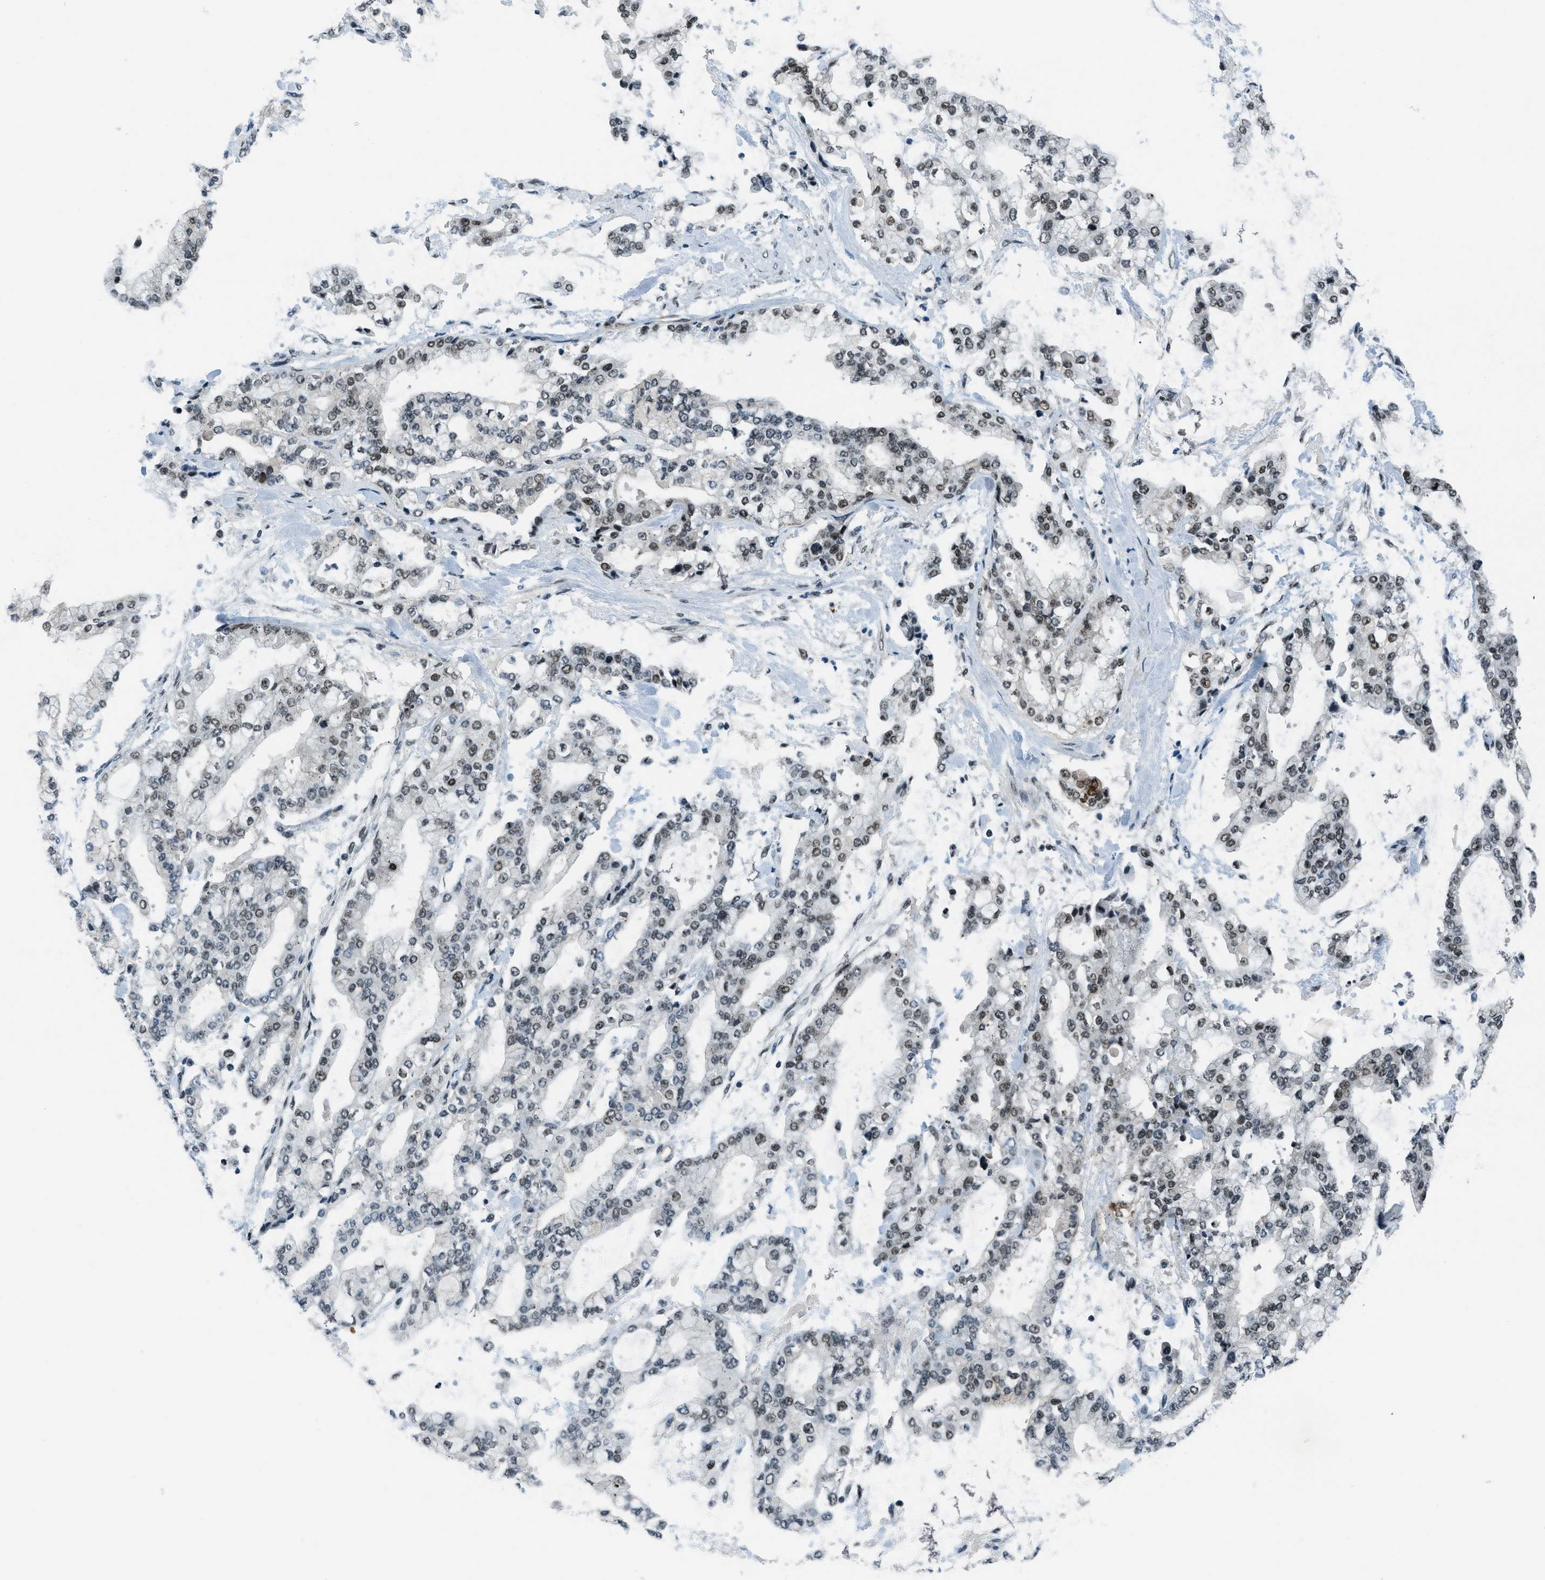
{"staining": {"intensity": "weak", "quantity": "25%-75%", "location": "nuclear"}, "tissue": "stomach cancer", "cell_type": "Tumor cells", "image_type": "cancer", "snomed": [{"axis": "morphology", "description": "Normal tissue, NOS"}, {"axis": "morphology", "description": "Adenocarcinoma, NOS"}, {"axis": "topography", "description": "Stomach, upper"}, {"axis": "topography", "description": "Stomach"}], "caption": "This micrograph demonstrates adenocarcinoma (stomach) stained with immunohistochemistry (IHC) to label a protein in brown. The nuclear of tumor cells show weak positivity for the protein. Nuclei are counter-stained blue.", "gene": "KLF6", "patient": {"sex": "male", "age": 76}}